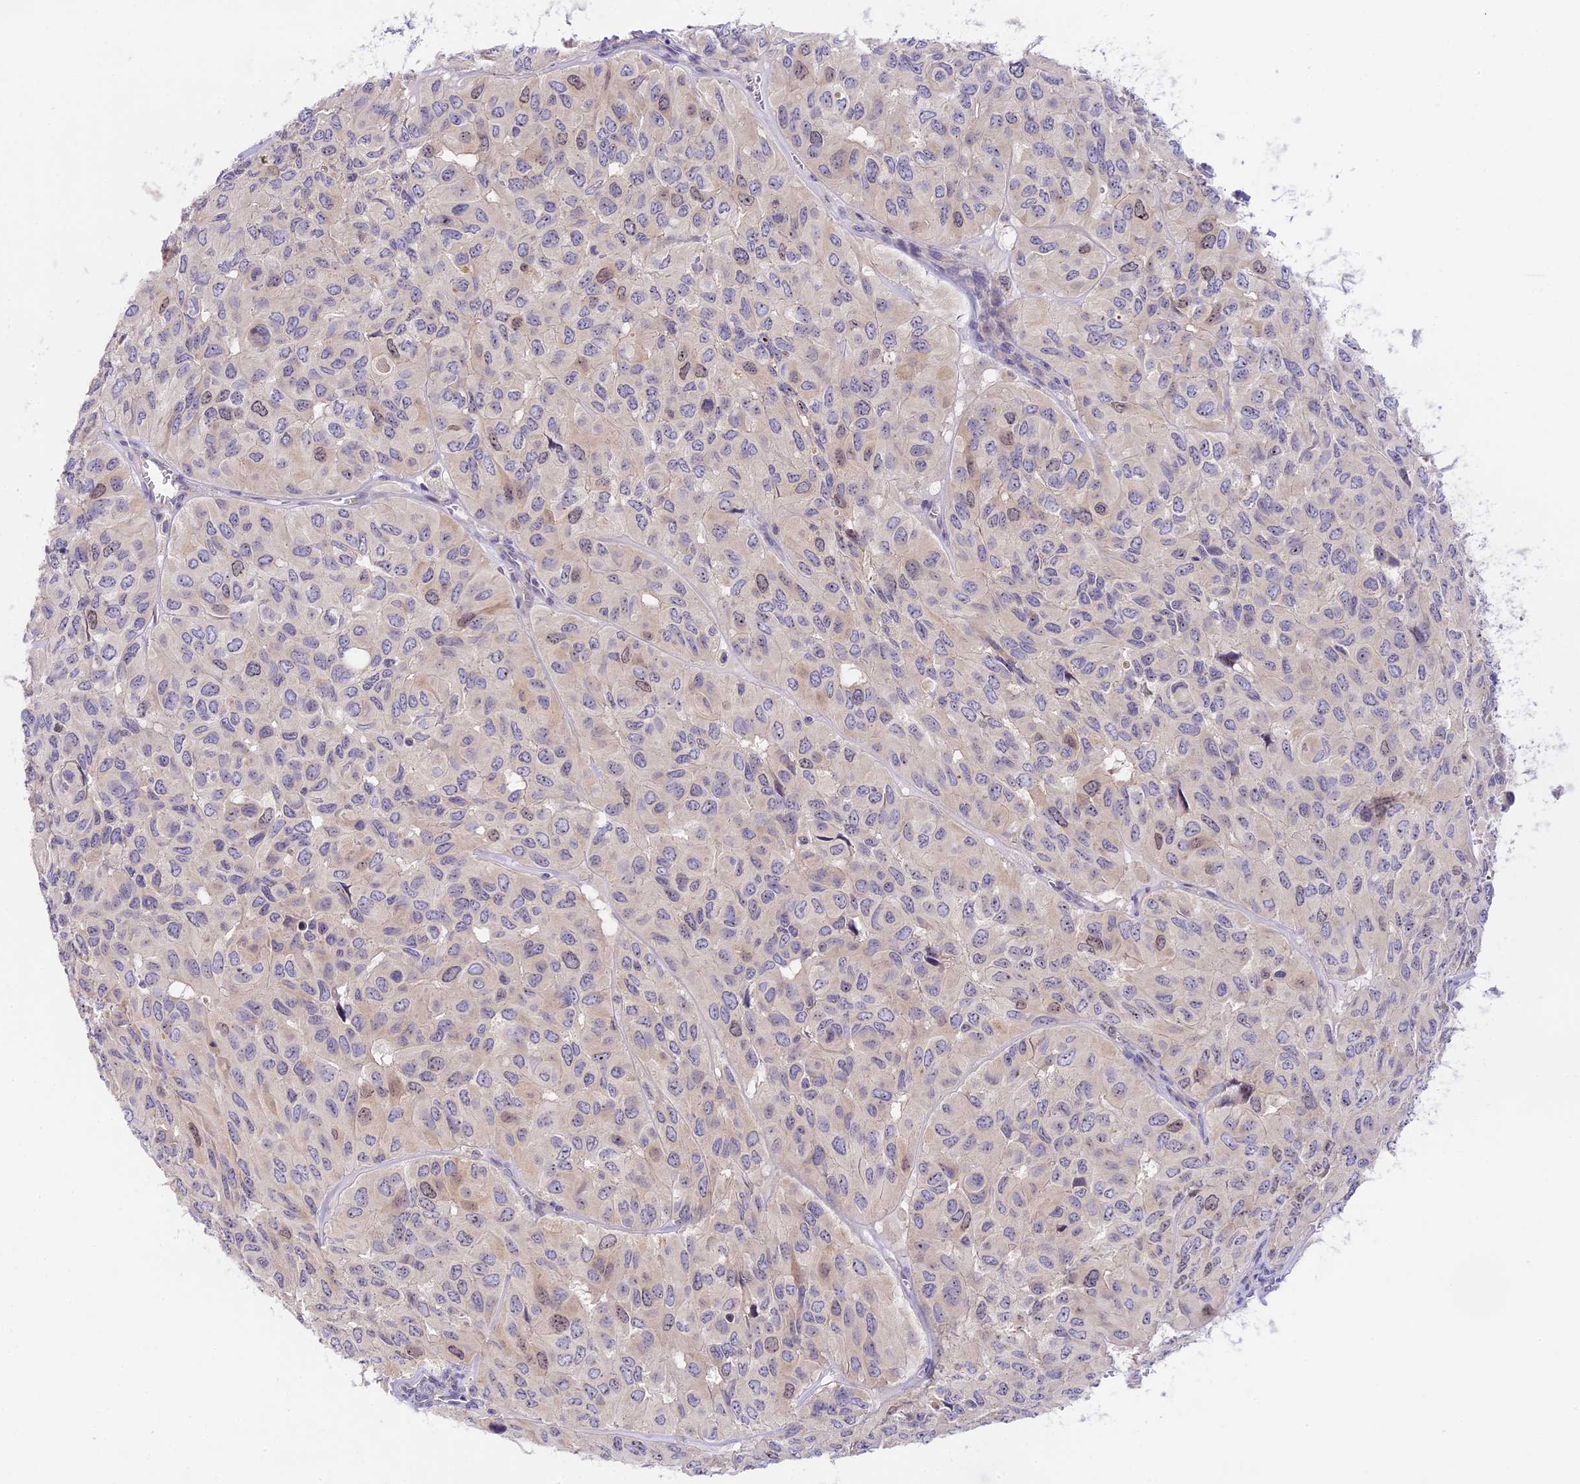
{"staining": {"intensity": "moderate", "quantity": "<25%", "location": "nuclear"}, "tissue": "head and neck cancer", "cell_type": "Tumor cells", "image_type": "cancer", "snomed": [{"axis": "morphology", "description": "Adenocarcinoma, NOS"}, {"axis": "topography", "description": "Salivary gland, NOS"}, {"axis": "topography", "description": "Head-Neck"}], "caption": "Adenocarcinoma (head and neck) stained with a brown dye displays moderate nuclear positive staining in about <25% of tumor cells.", "gene": "RAD51", "patient": {"sex": "female", "age": 76}}